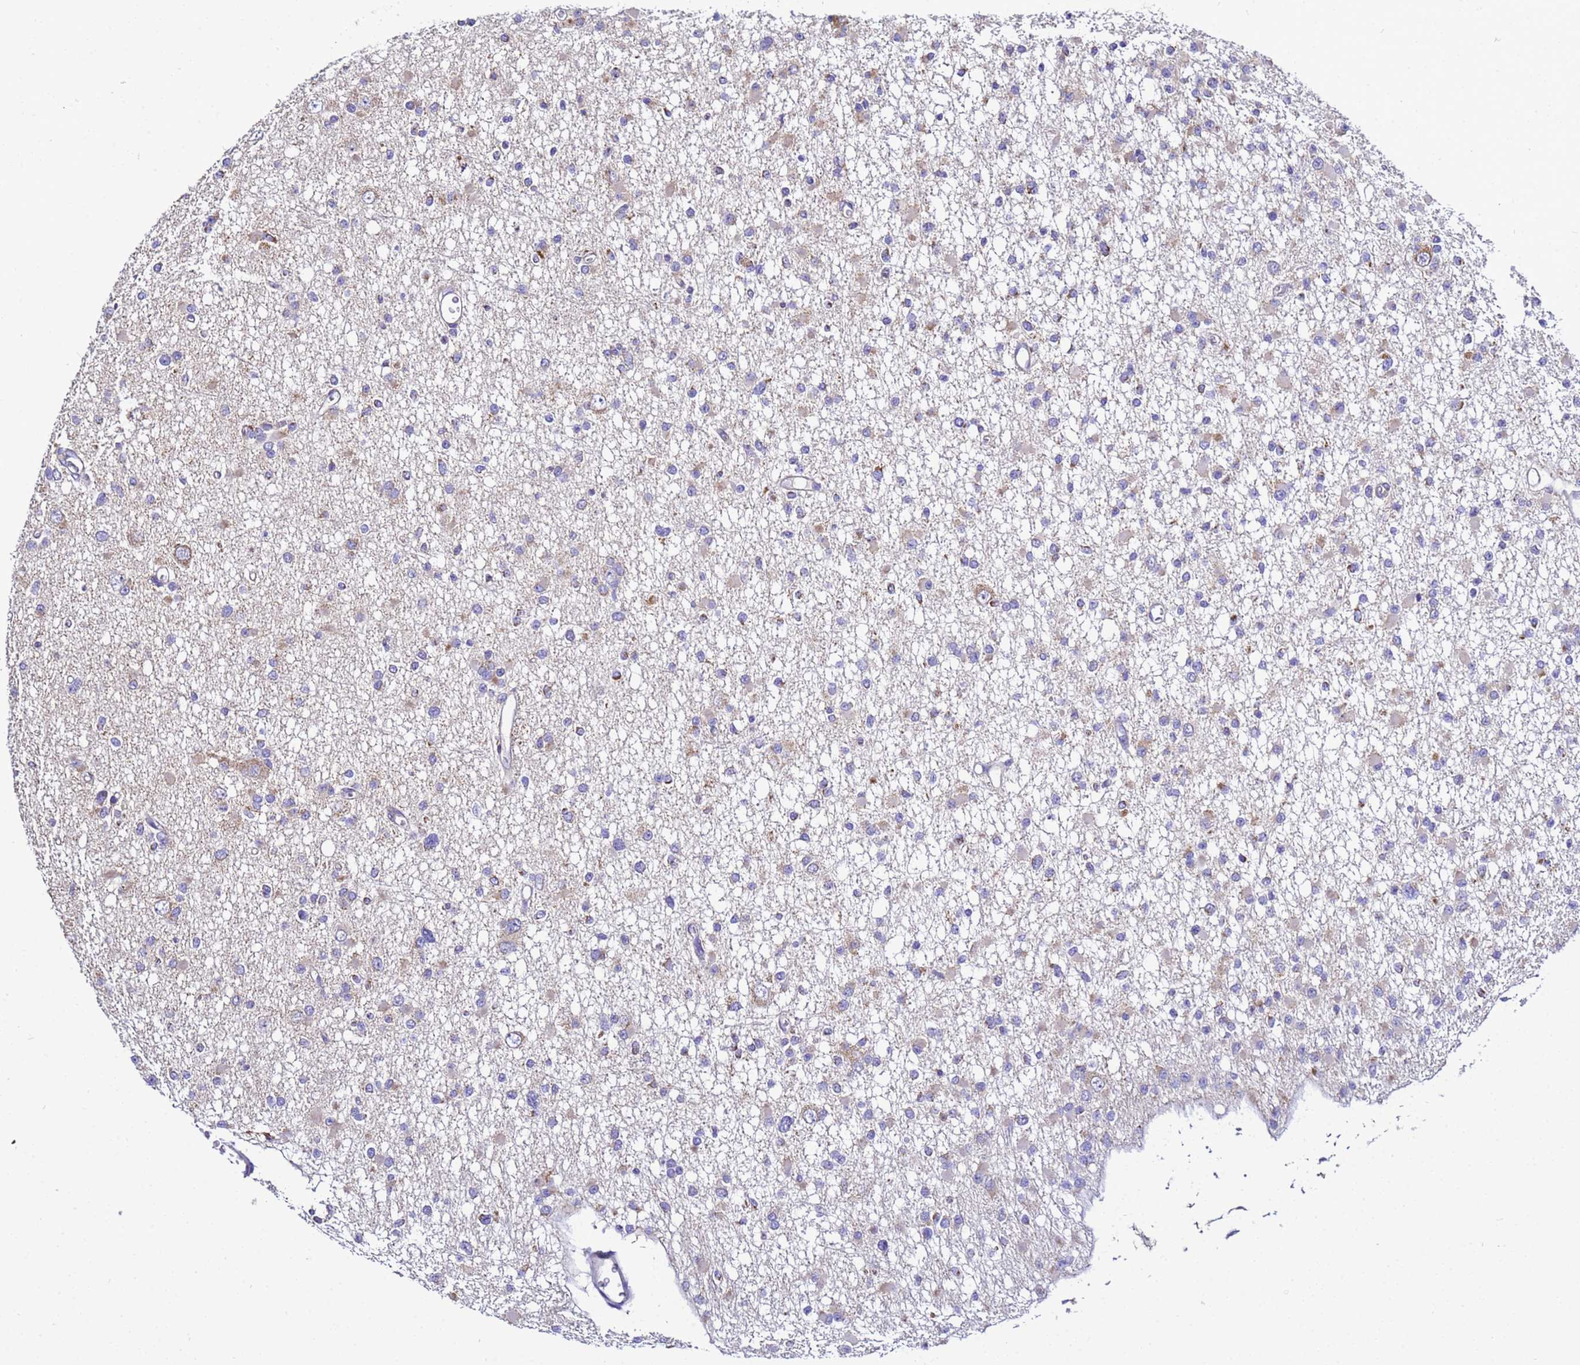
{"staining": {"intensity": "weak", "quantity": "<25%", "location": "cytoplasmic/membranous"}, "tissue": "glioma", "cell_type": "Tumor cells", "image_type": "cancer", "snomed": [{"axis": "morphology", "description": "Glioma, malignant, Low grade"}, {"axis": "topography", "description": "Brain"}], "caption": "Low-grade glioma (malignant) was stained to show a protein in brown. There is no significant staining in tumor cells. (DAB (3,3'-diaminobenzidine) immunohistochemistry with hematoxylin counter stain).", "gene": "HIGD2A", "patient": {"sex": "female", "age": 22}}